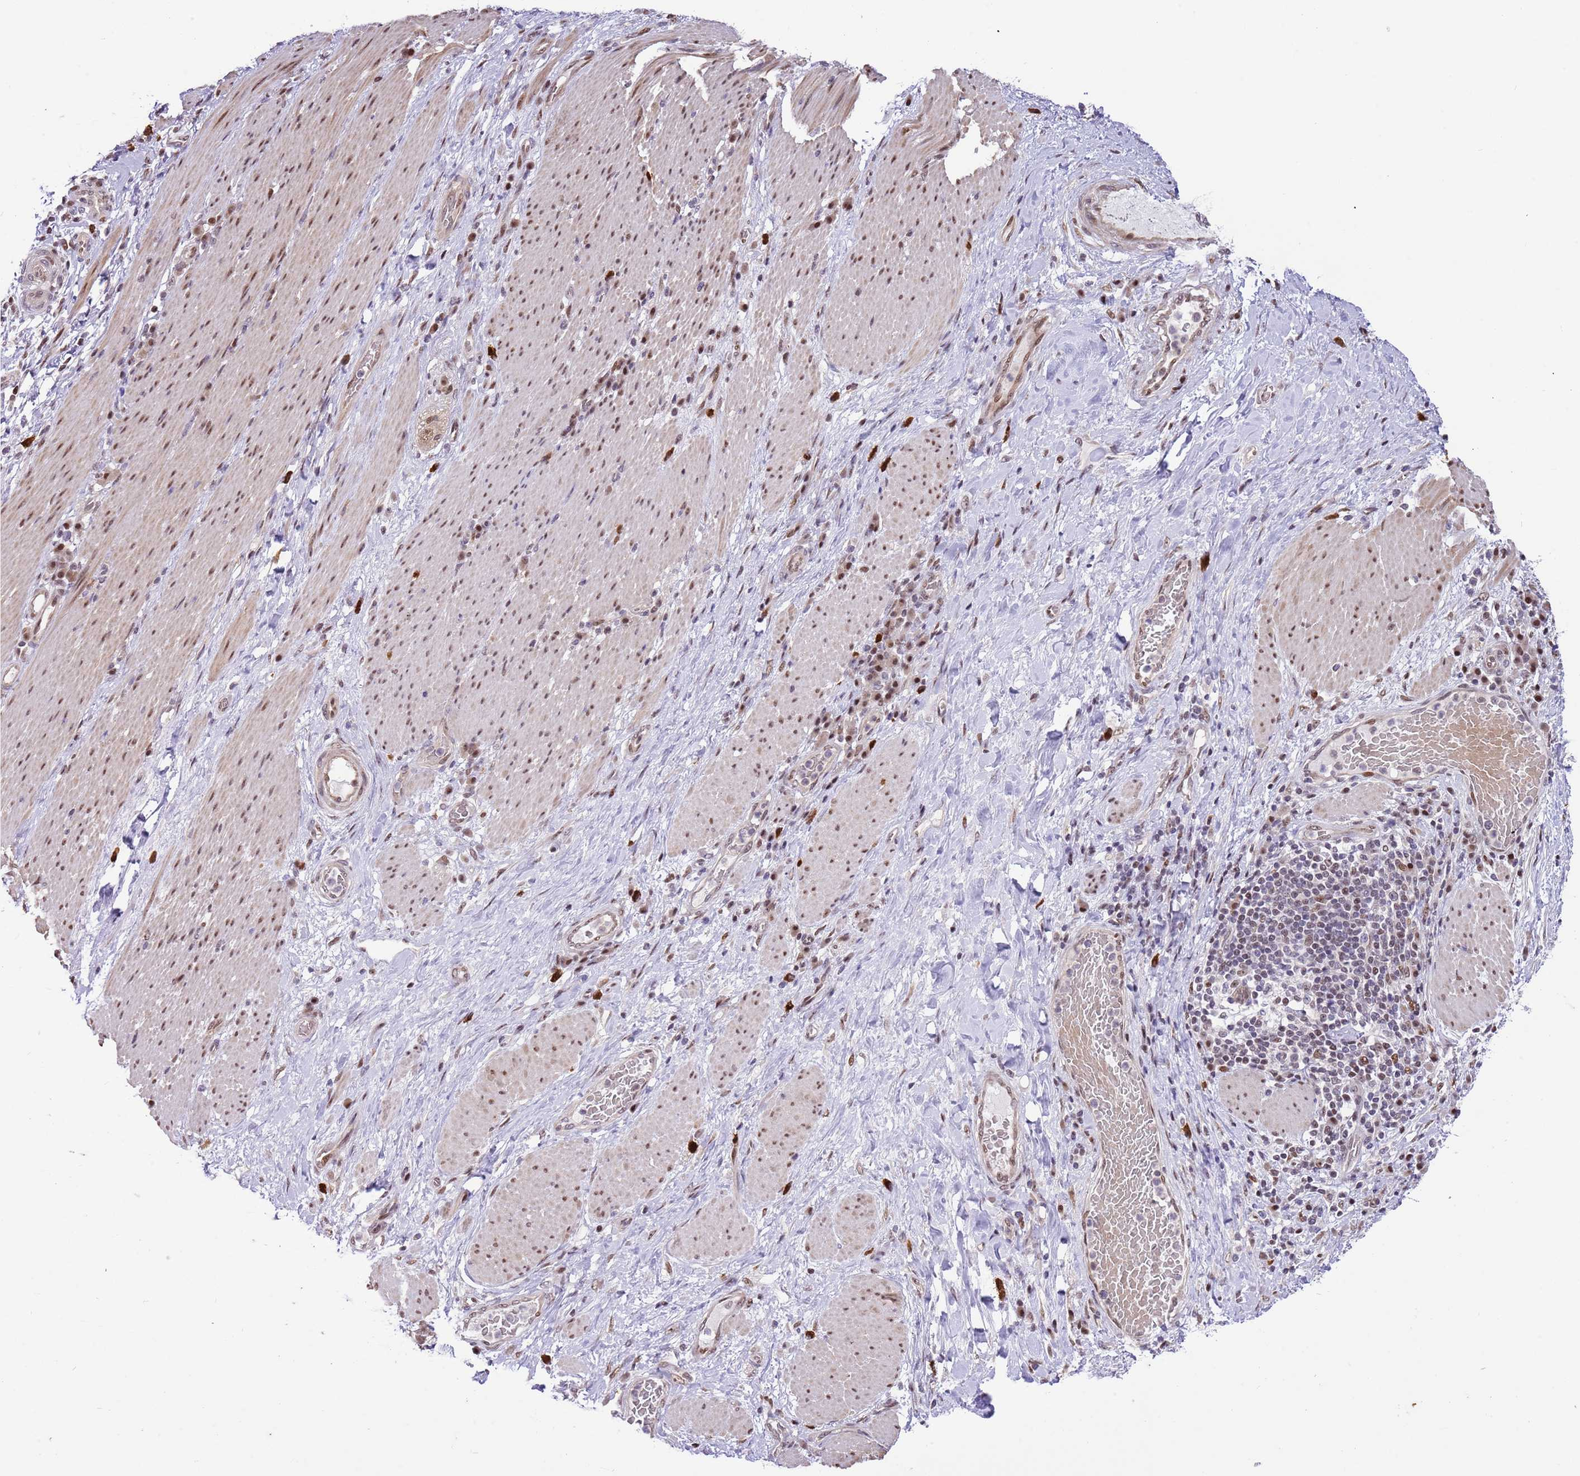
{"staining": {"intensity": "moderate", "quantity": ">75%", "location": "cytoplasmic/membranous,nuclear"}, "tissue": "stomach cancer", "cell_type": "Tumor cells", "image_type": "cancer", "snomed": [{"axis": "morphology", "description": "Normal tissue, NOS"}, {"axis": "morphology", "description": "Adenocarcinoma, NOS"}, {"axis": "topography", "description": "Stomach"}], "caption": "IHC photomicrograph of neoplastic tissue: stomach cancer (adenocarcinoma) stained using IHC reveals medium levels of moderate protein expression localized specifically in the cytoplasmic/membranous and nuclear of tumor cells, appearing as a cytoplasmic/membranous and nuclear brown color.", "gene": "RFK", "patient": {"sex": "female", "age": 64}}